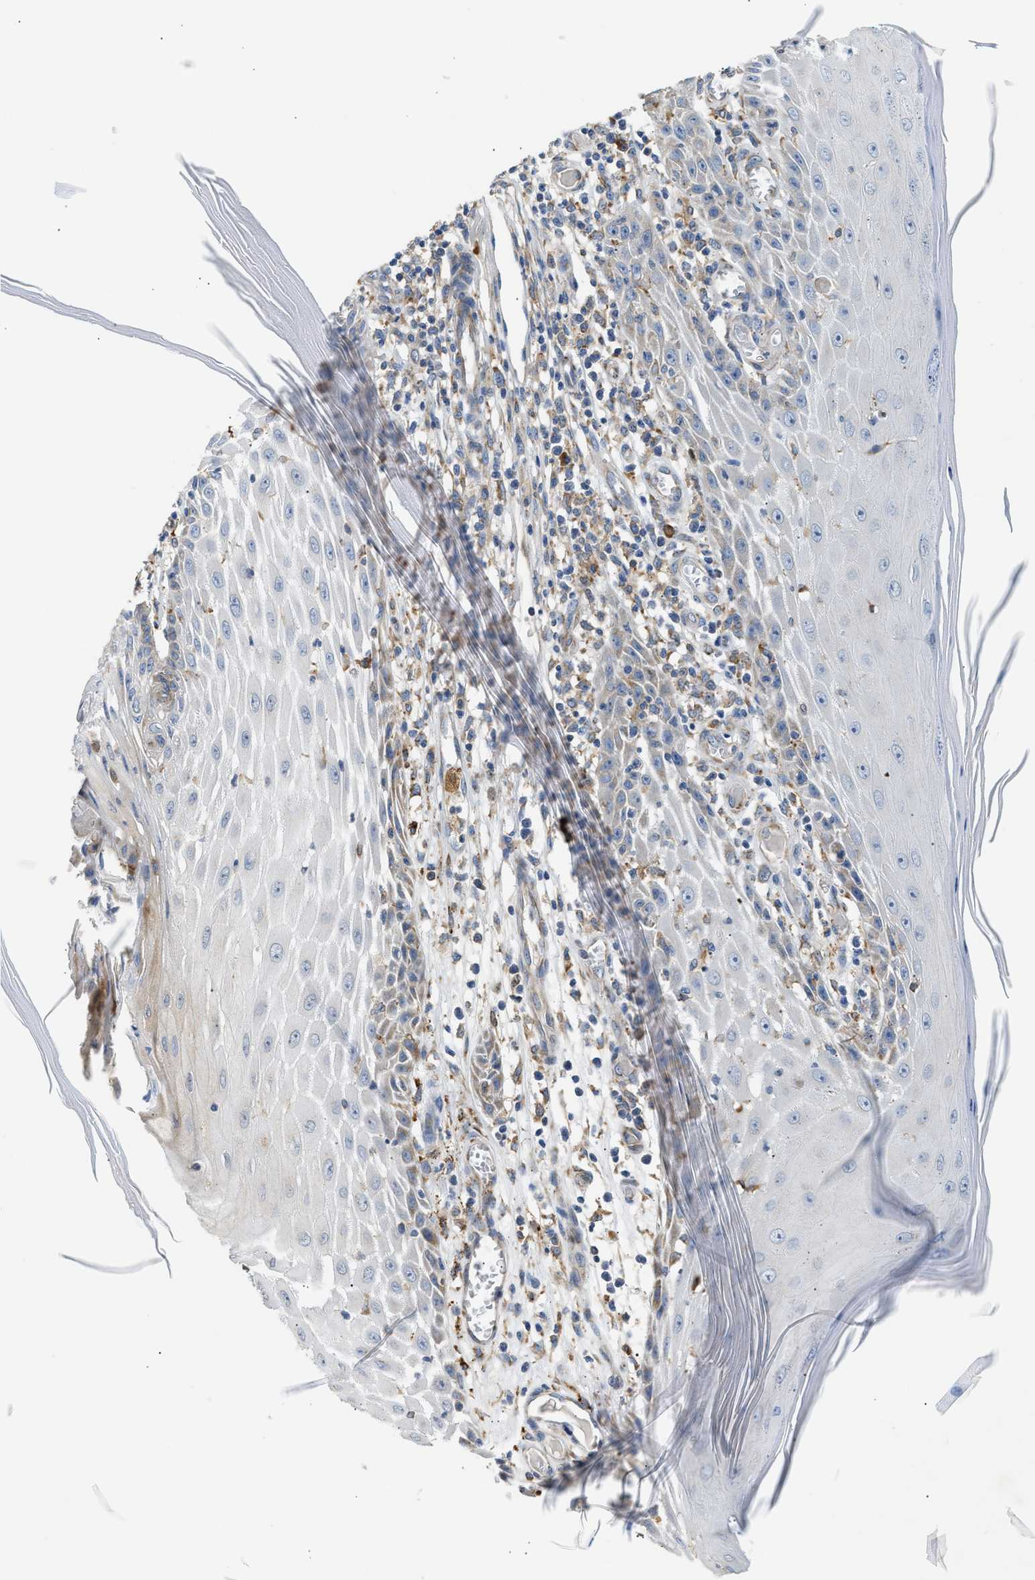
{"staining": {"intensity": "negative", "quantity": "none", "location": "none"}, "tissue": "skin cancer", "cell_type": "Tumor cells", "image_type": "cancer", "snomed": [{"axis": "morphology", "description": "Squamous cell carcinoma, NOS"}, {"axis": "topography", "description": "Skin"}], "caption": "IHC photomicrograph of human skin squamous cell carcinoma stained for a protein (brown), which demonstrates no expression in tumor cells.", "gene": "AMZ1", "patient": {"sex": "female", "age": 73}}